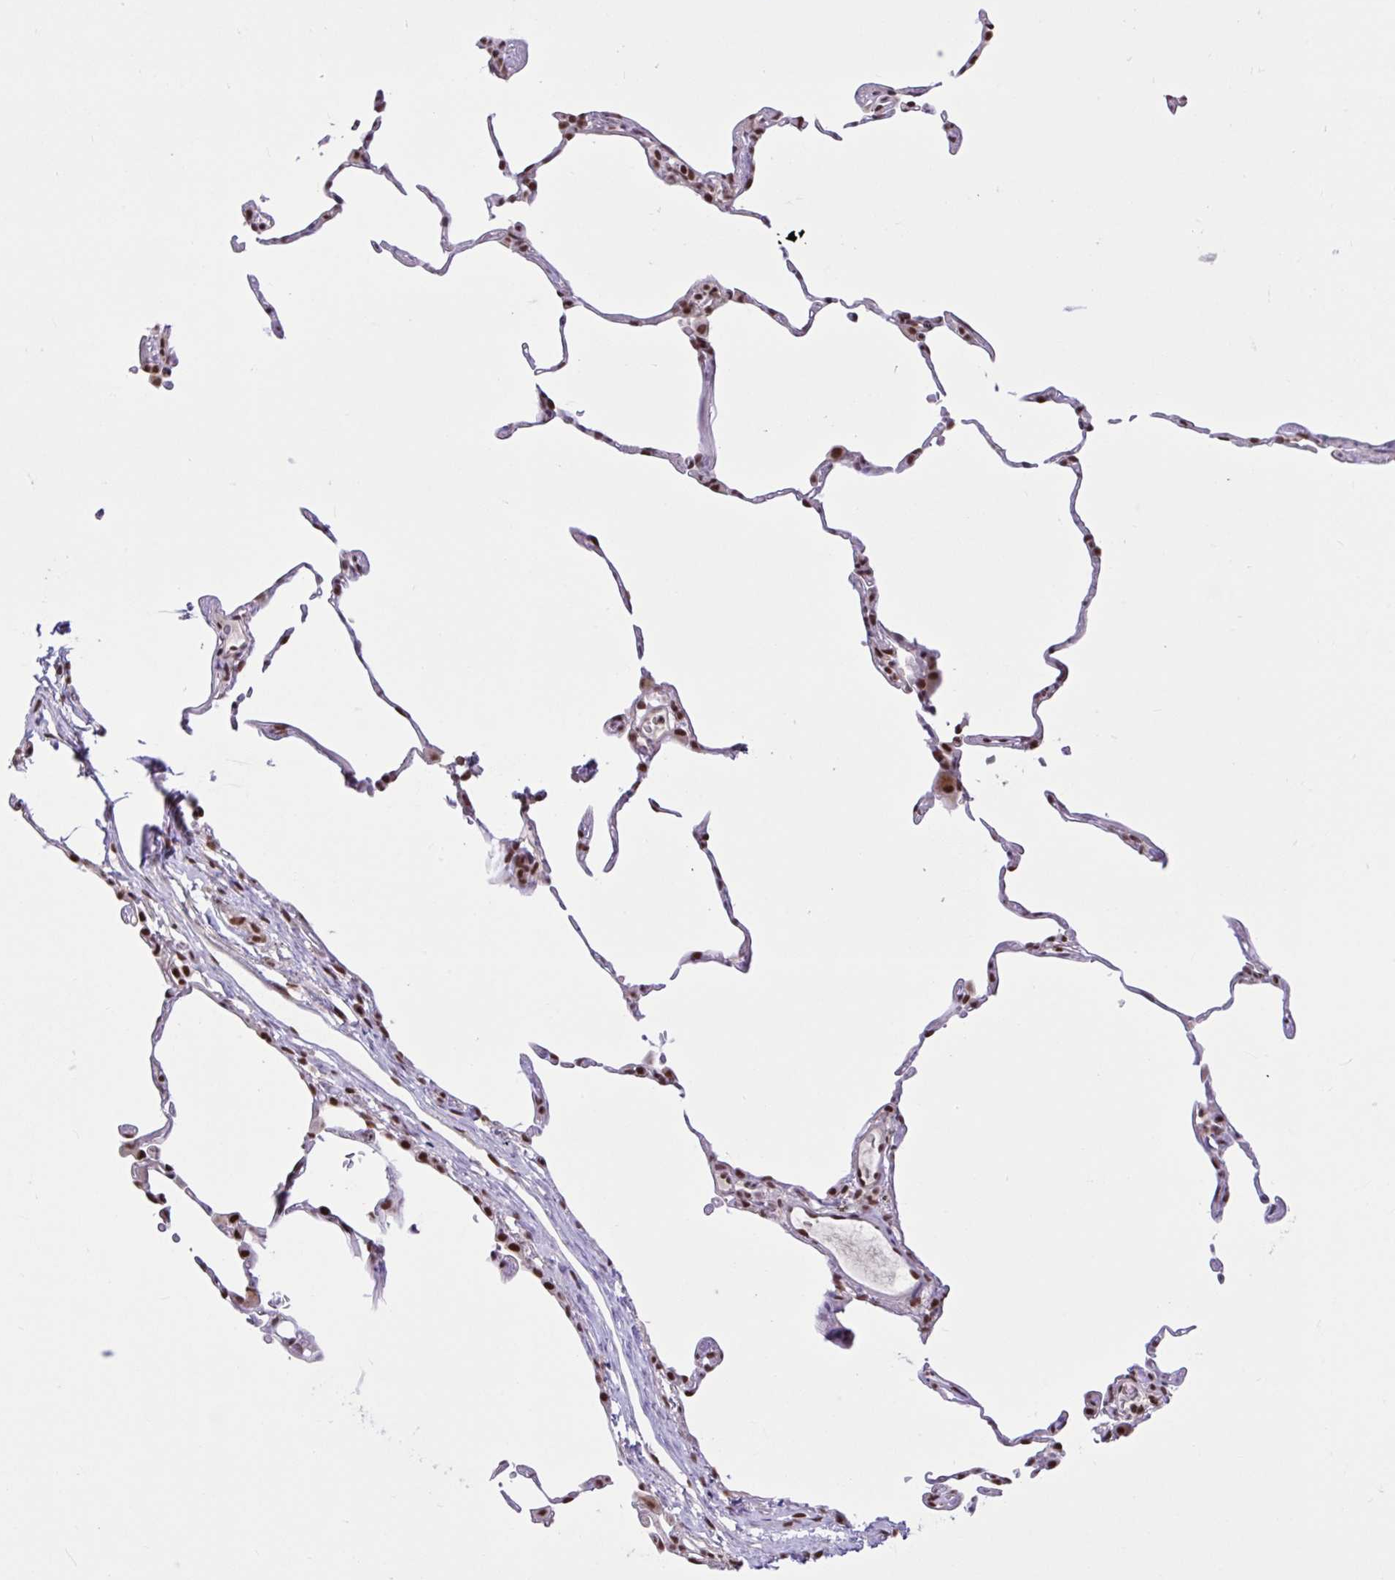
{"staining": {"intensity": "moderate", "quantity": "25%-75%", "location": "nuclear"}, "tissue": "lung", "cell_type": "Alveolar cells", "image_type": "normal", "snomed": [{"axis": "morphology", "description": "Normal tissue, NOS"}, {"axis": "topography", "description": "Lung"}], "caption": "High-power microscopy captured an immunohistochemistry (IHC) micrograph of normal lung, revealing moderate nuclear positivity in approximately 25%-75% of alveolar cells.", "gene": "CCDC12", "patient": {"sex": "female", "age": 57}}